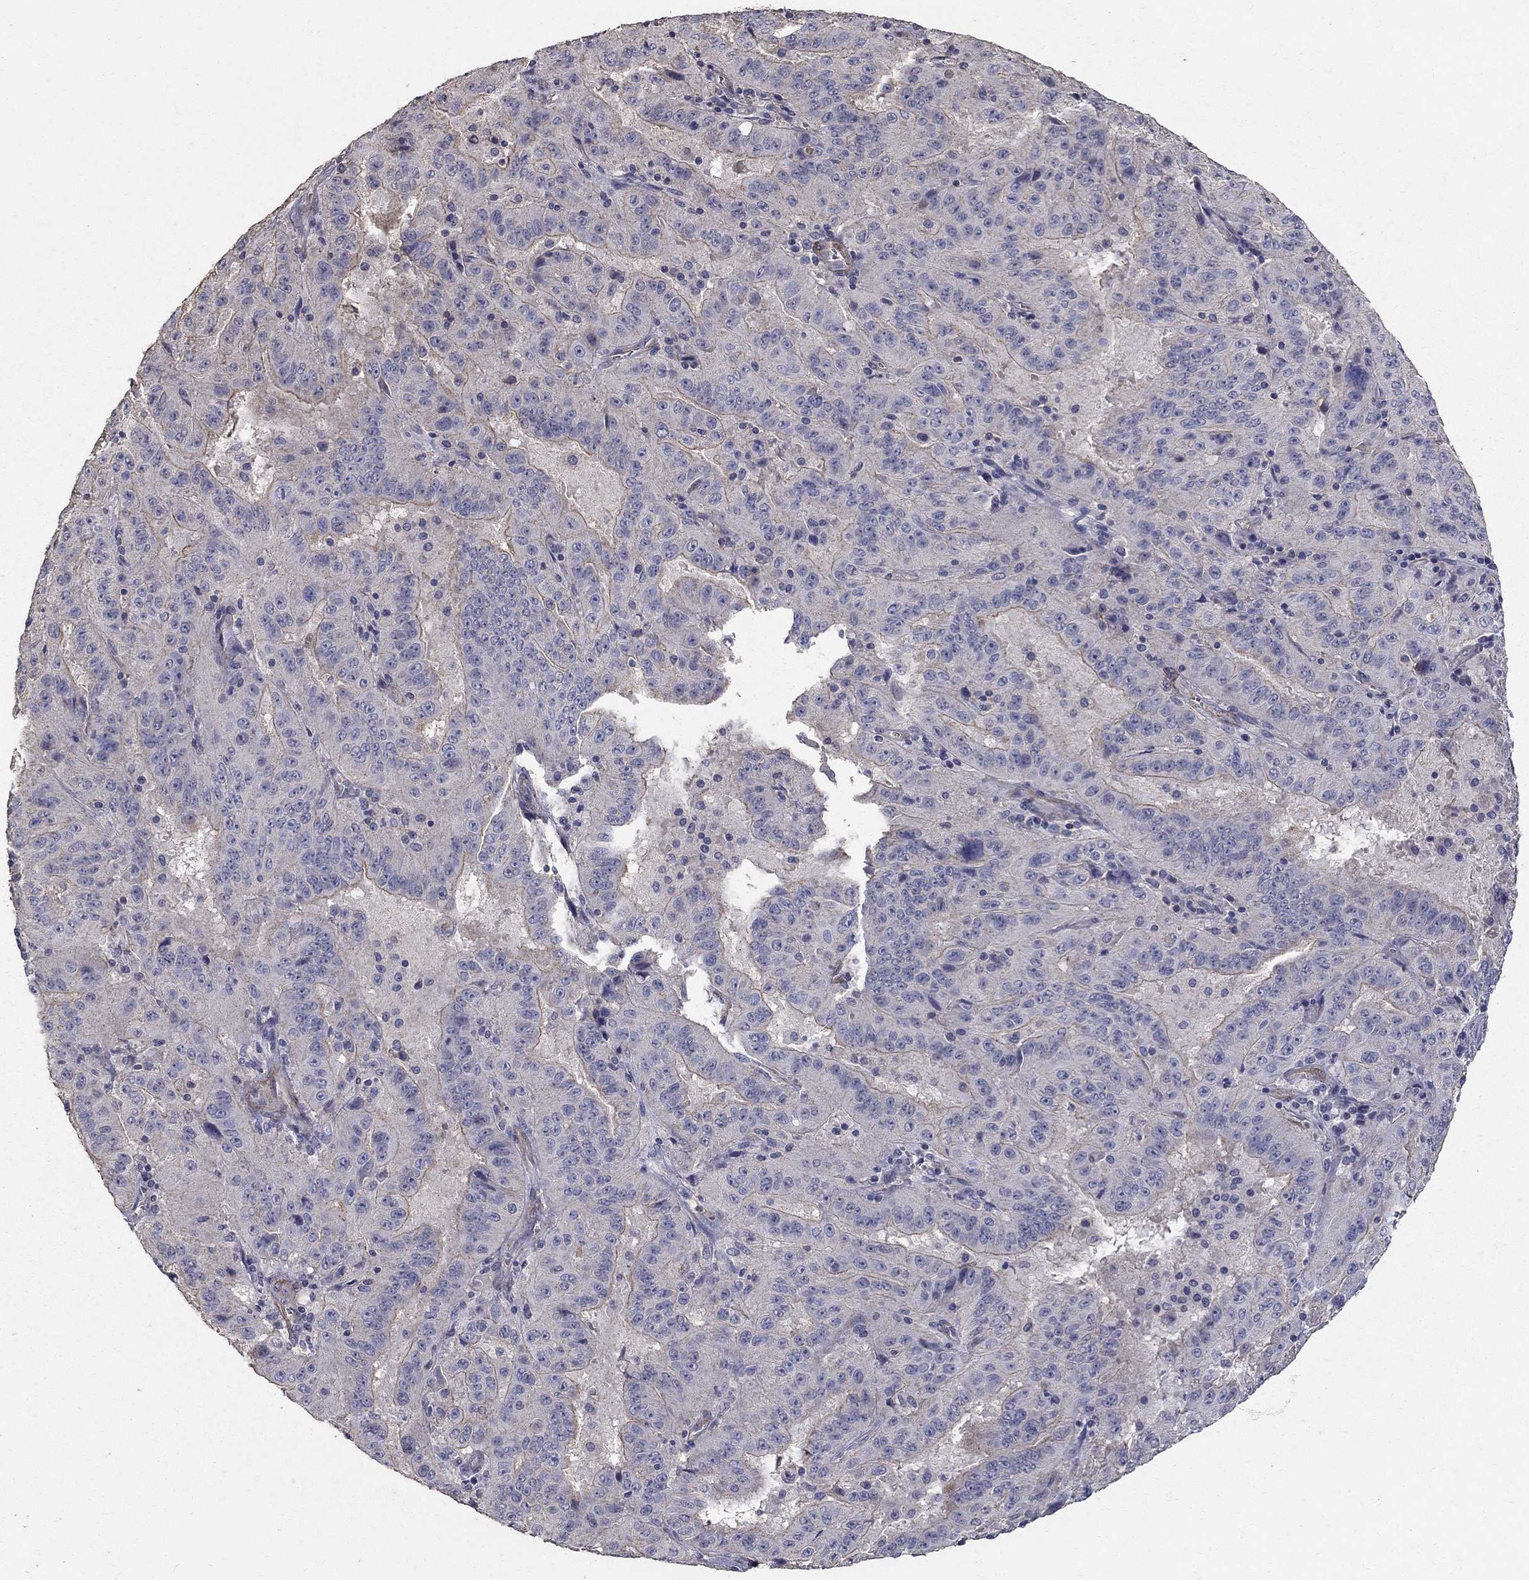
{"staining": {"intensity": "negative", "quantity": "none", "location": "none"}, "tissue": "pancreatic cancer", "cell_type": "Tumor cells", "image_type": "cancer", "snomed": [{"axis": "morphology", "description": "Adenocarcinoma, NOS"}, {"axis": "topography", "description": "Pancreas"}], "caption": "Protein analysis of adenocarcinoma (pancreatic) demonstrates no significant staining in tumor cells.", "gene": "MPP2", "patient": {"sex": "male", "age": 63}}